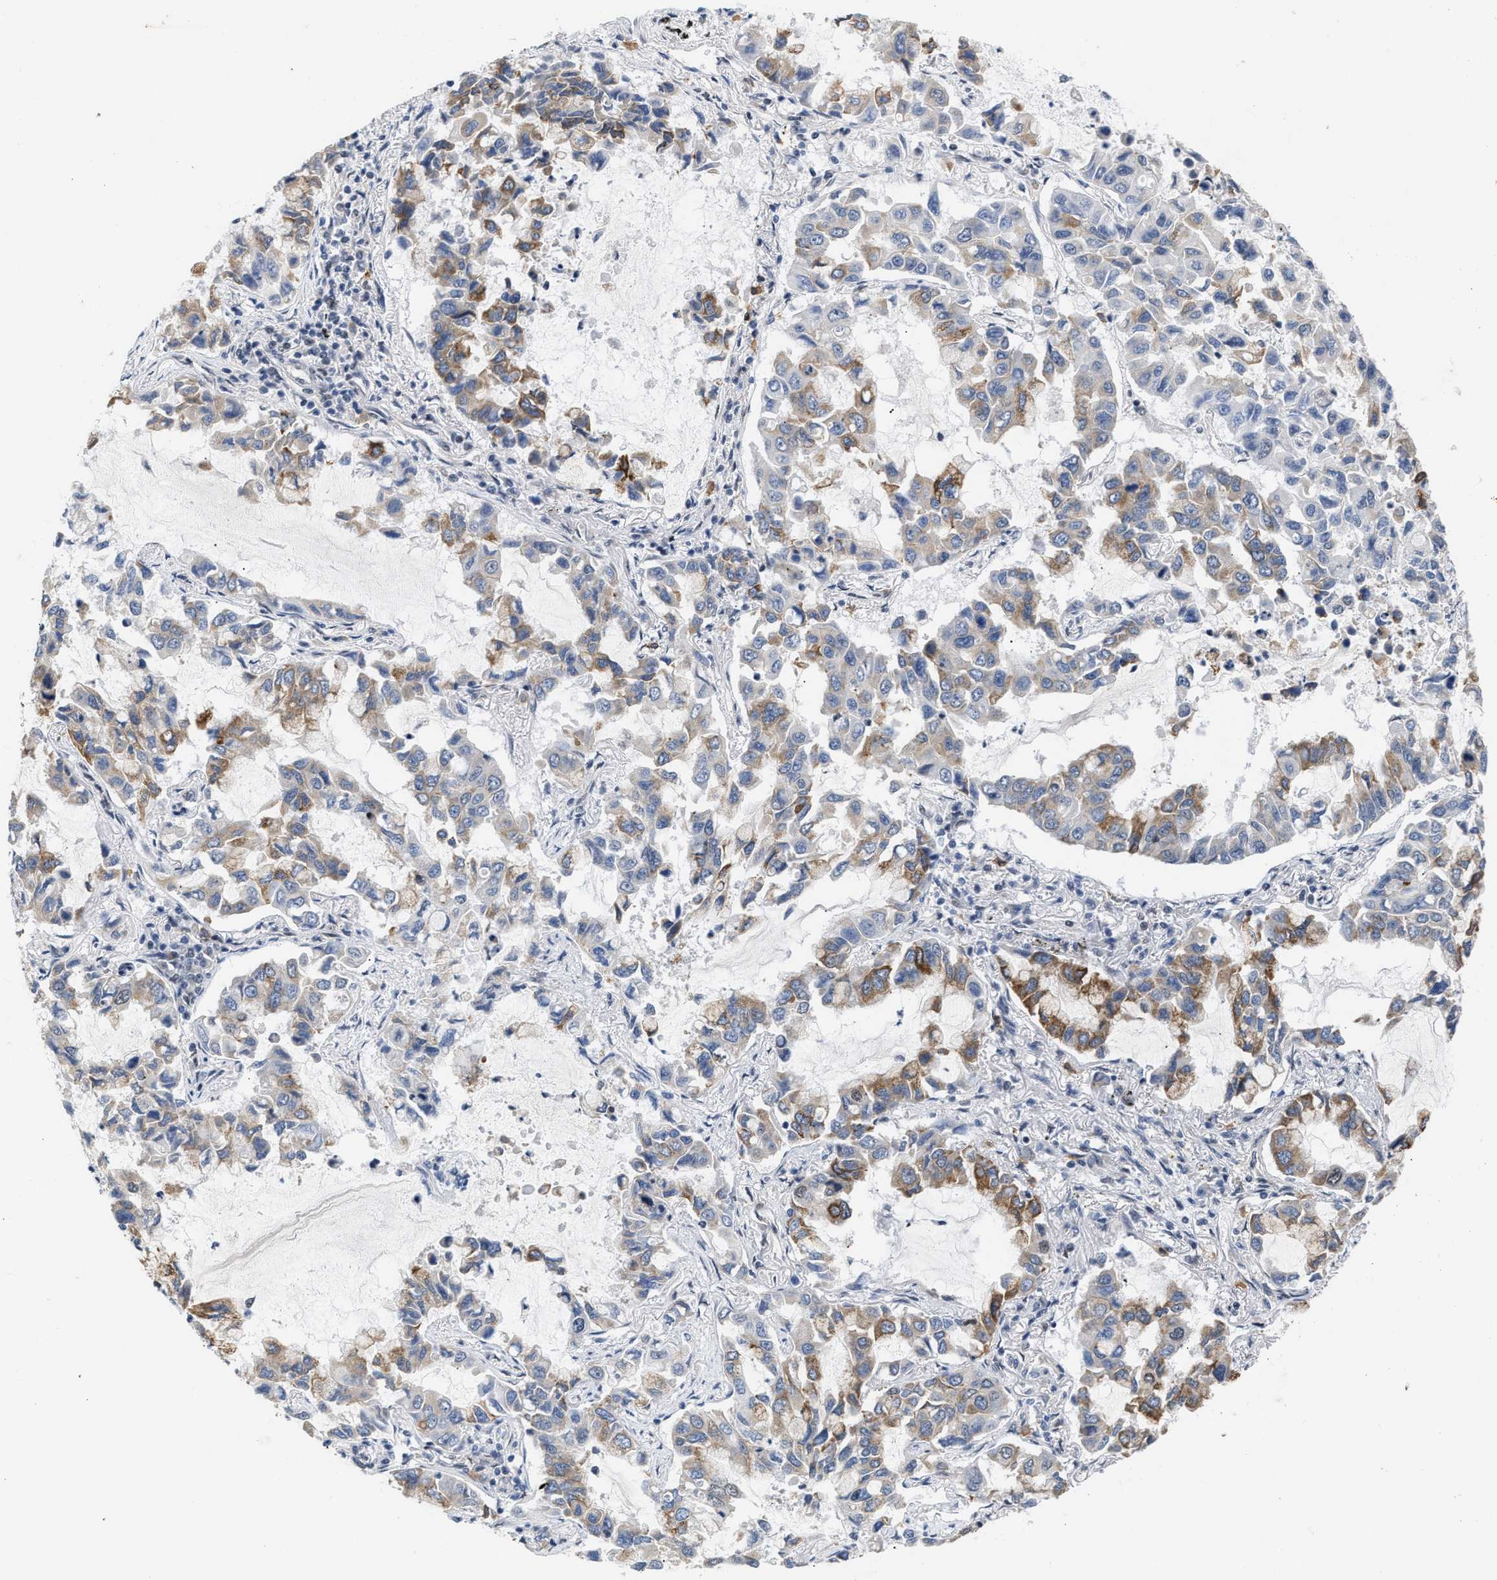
{"staining": {"intensity": "moderate", "quantity": "25%-75%", "location": "cytoplasmic/membranous"}, "tissue": "lung cancer", "cell_type": "Tumor cells", "image_type": "cancer", "snomed": [{"axis": "morphology", "description": "Adenocarcinoma, NOS"}, {"axis": "topography", "description": "Lung"}], "caption": "Moderate cytoplasmic/membranous expression is present in approximately 25%-75% of tumor cells in adenocarcinoma (lung).", "gene": "TXNRD3", "patient": {"sex": "male", "age": 64}}